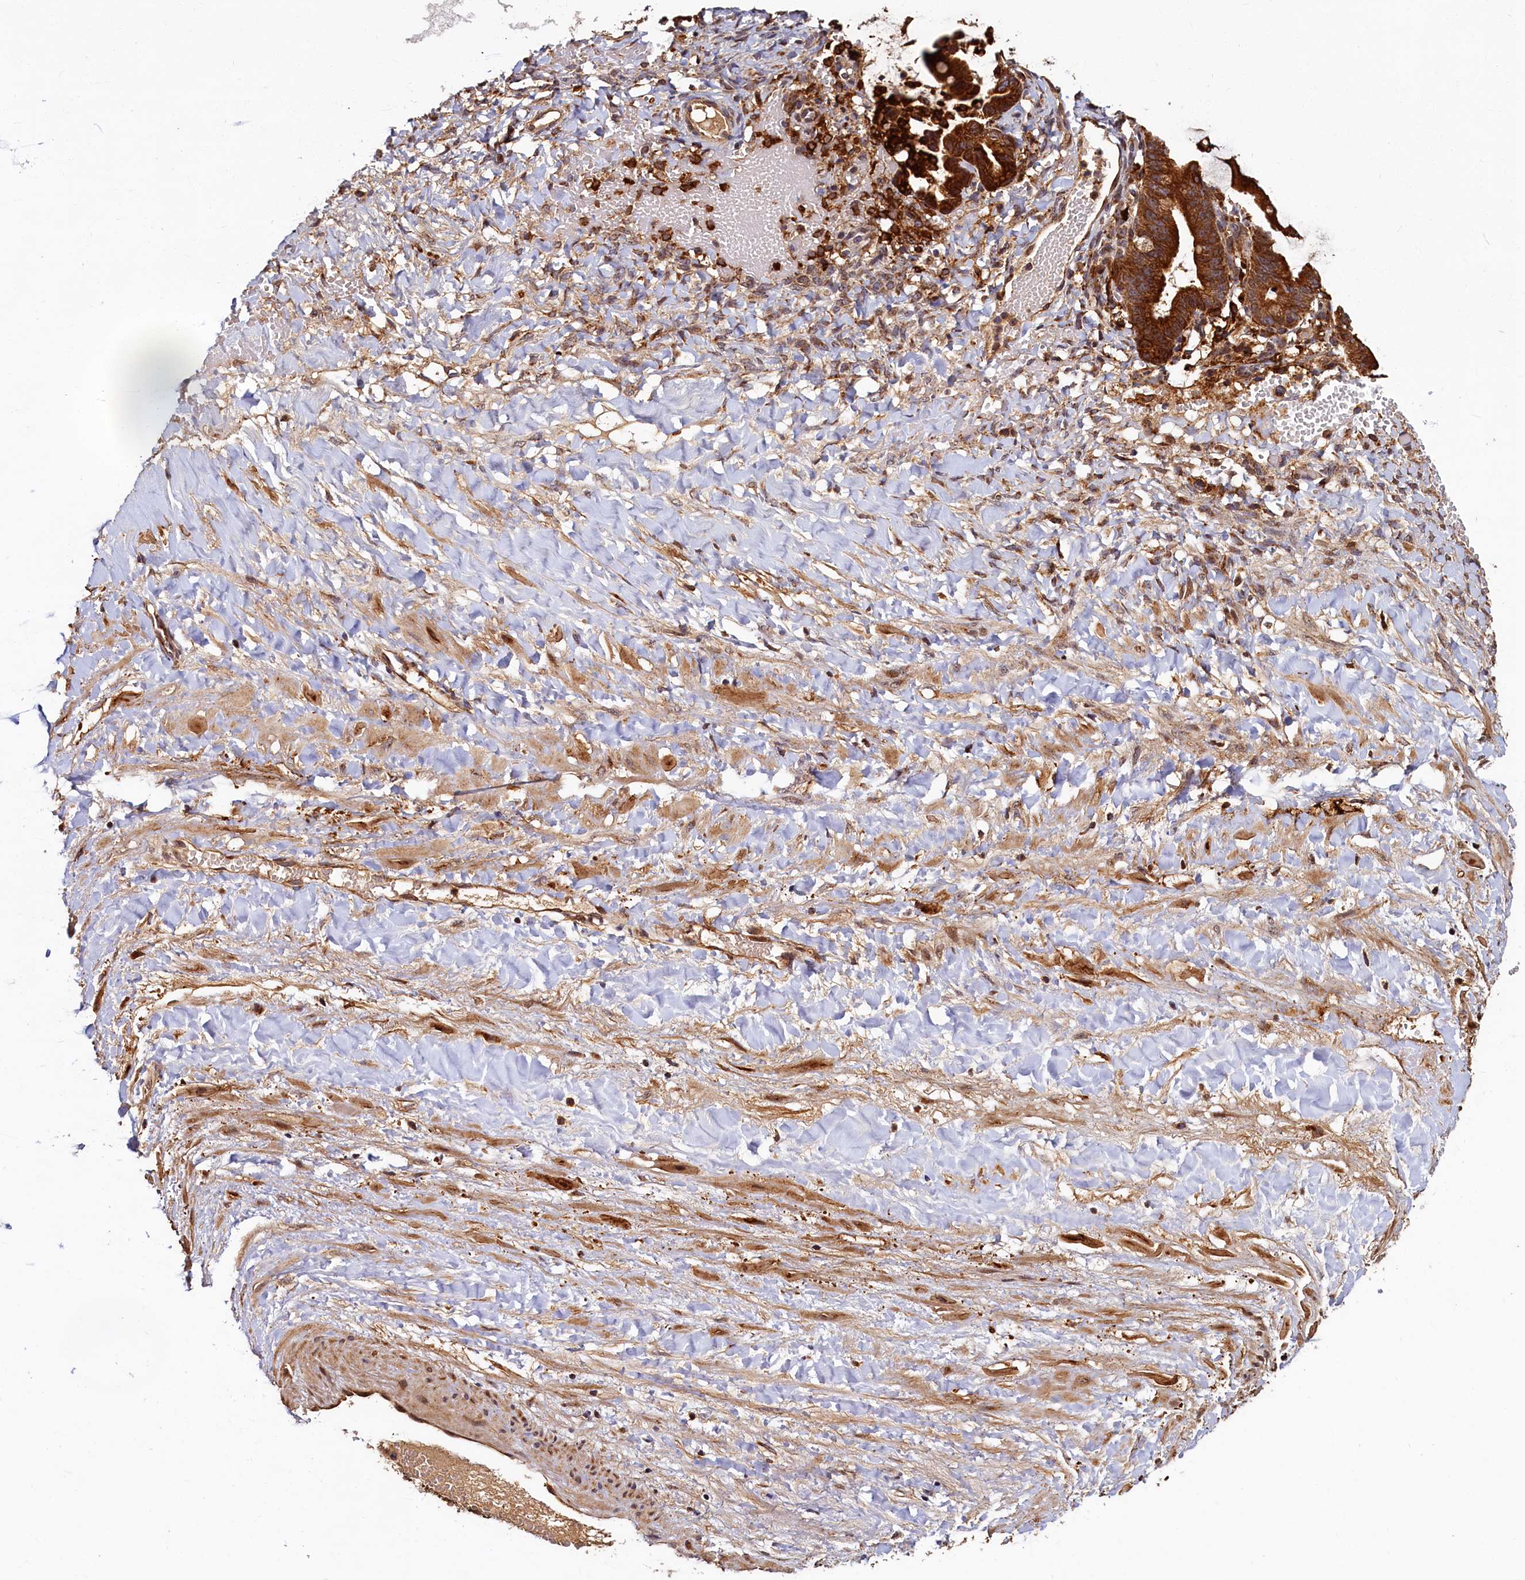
{"staining": {"intensity": "strong", "quantity": ">75%", "location": "cytoplasmic/membranous"}, "tissue": "ovarian cancer", "cell_type": "Tumor cells", "image_type": "cancer", "snomed": [{"axis": "morphology", "description": "Cystadenocarcinoma, mucinous, NOS"}, {"axis": "topography", "description": "Ovary"}], "caption": "A brown stain highlights strong cytoplasmic/membranous expression of a protein in human ovarian cancer (mucinous cystadenocarcinoma) tumor cells.", "gene": "NCKAP5L", "patient": {"sex": "female", "age": 73}}